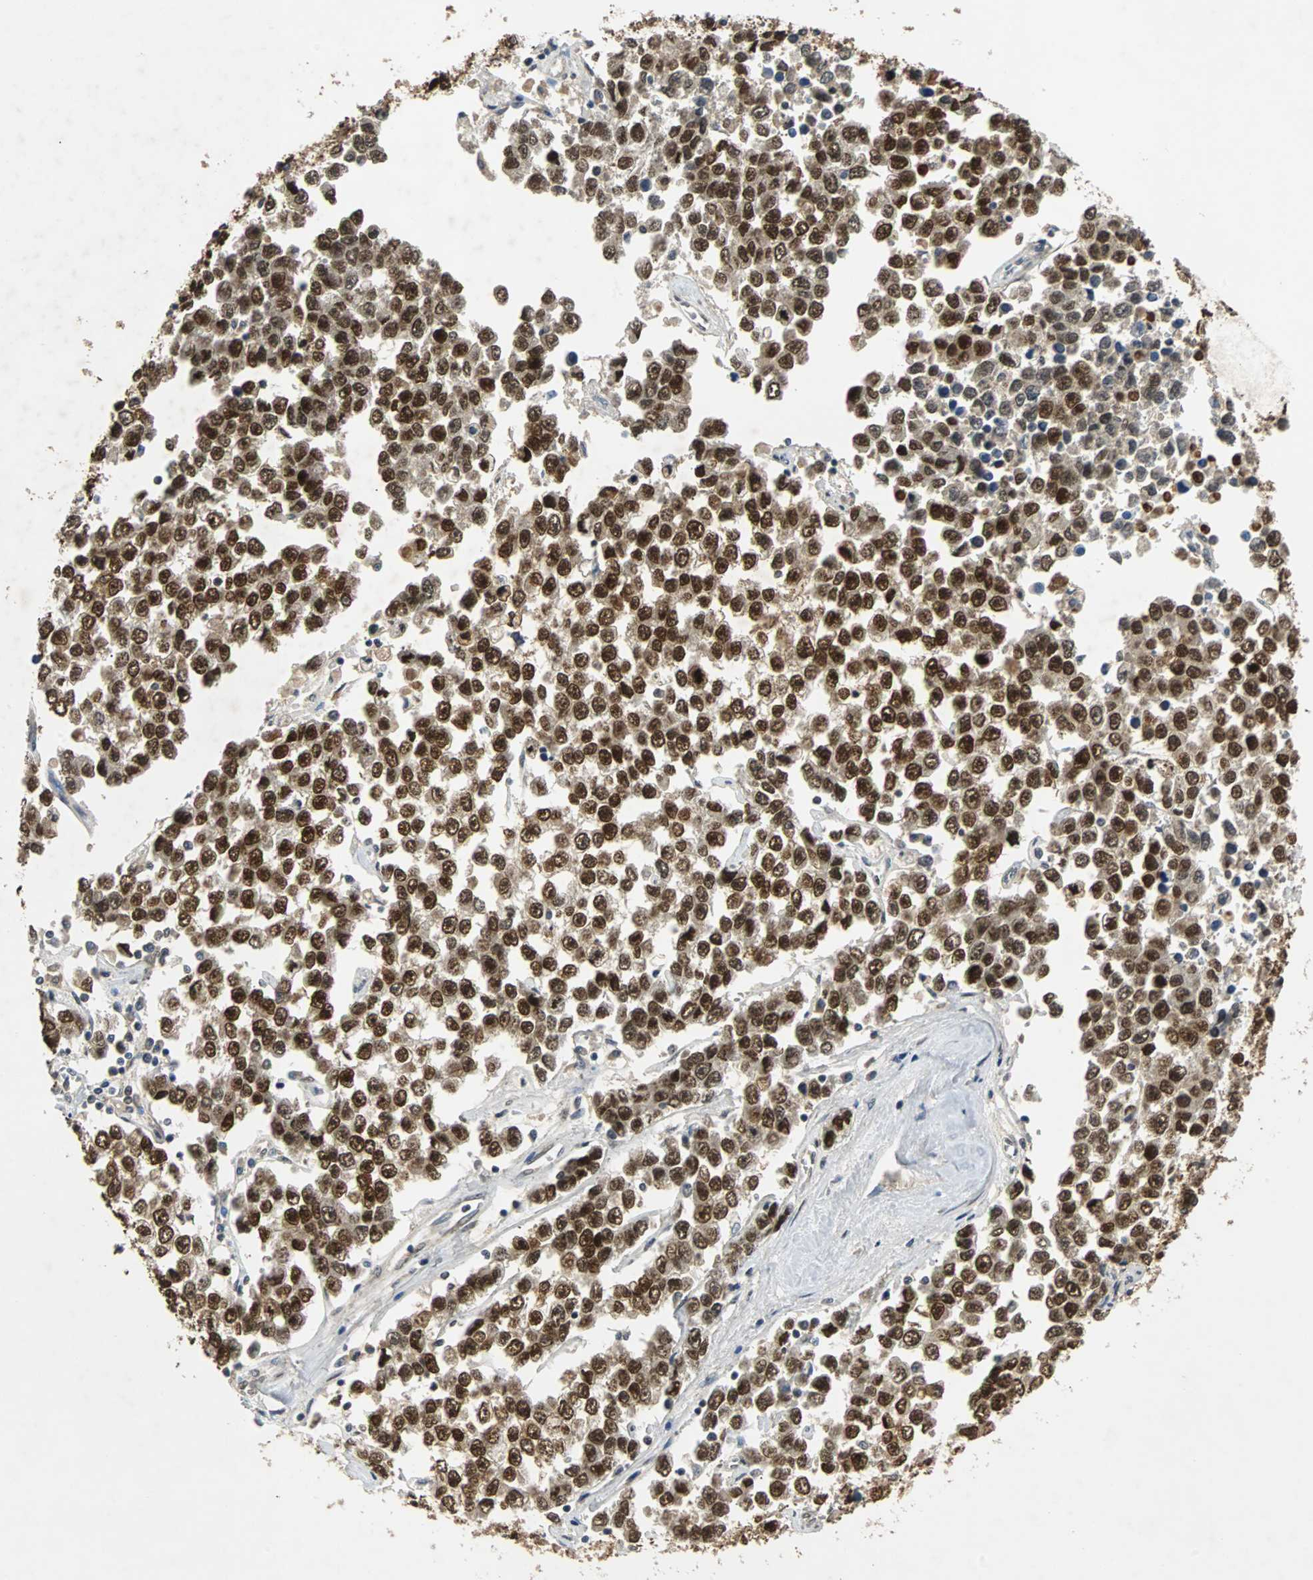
{"staining": {"intensity": "strong", "quantity": ">75%", "location": "cytoplasmic/membranous,nuclear"}, "tissue": "testis cancer", "cell_type": "Tumor cells", "image_type": "cancer", "snomed": [{"axis": "morphology", "description": "Seminoma, NOS"}, {"axis": "morphology", "description": "Carcinoma, Embryonal, NOS"}, {"axis": "topography", "description": "Testis"}], "caption": "A histopathology image showing strong cytoplasmic/membranous and nuclear positivity in about >75% of tumor cells in testis cancer (seminoma), as visualized by brown immunohistochemical staining.", "gene": "PHC1", "patient": {"sex": "male", "age": 52}}